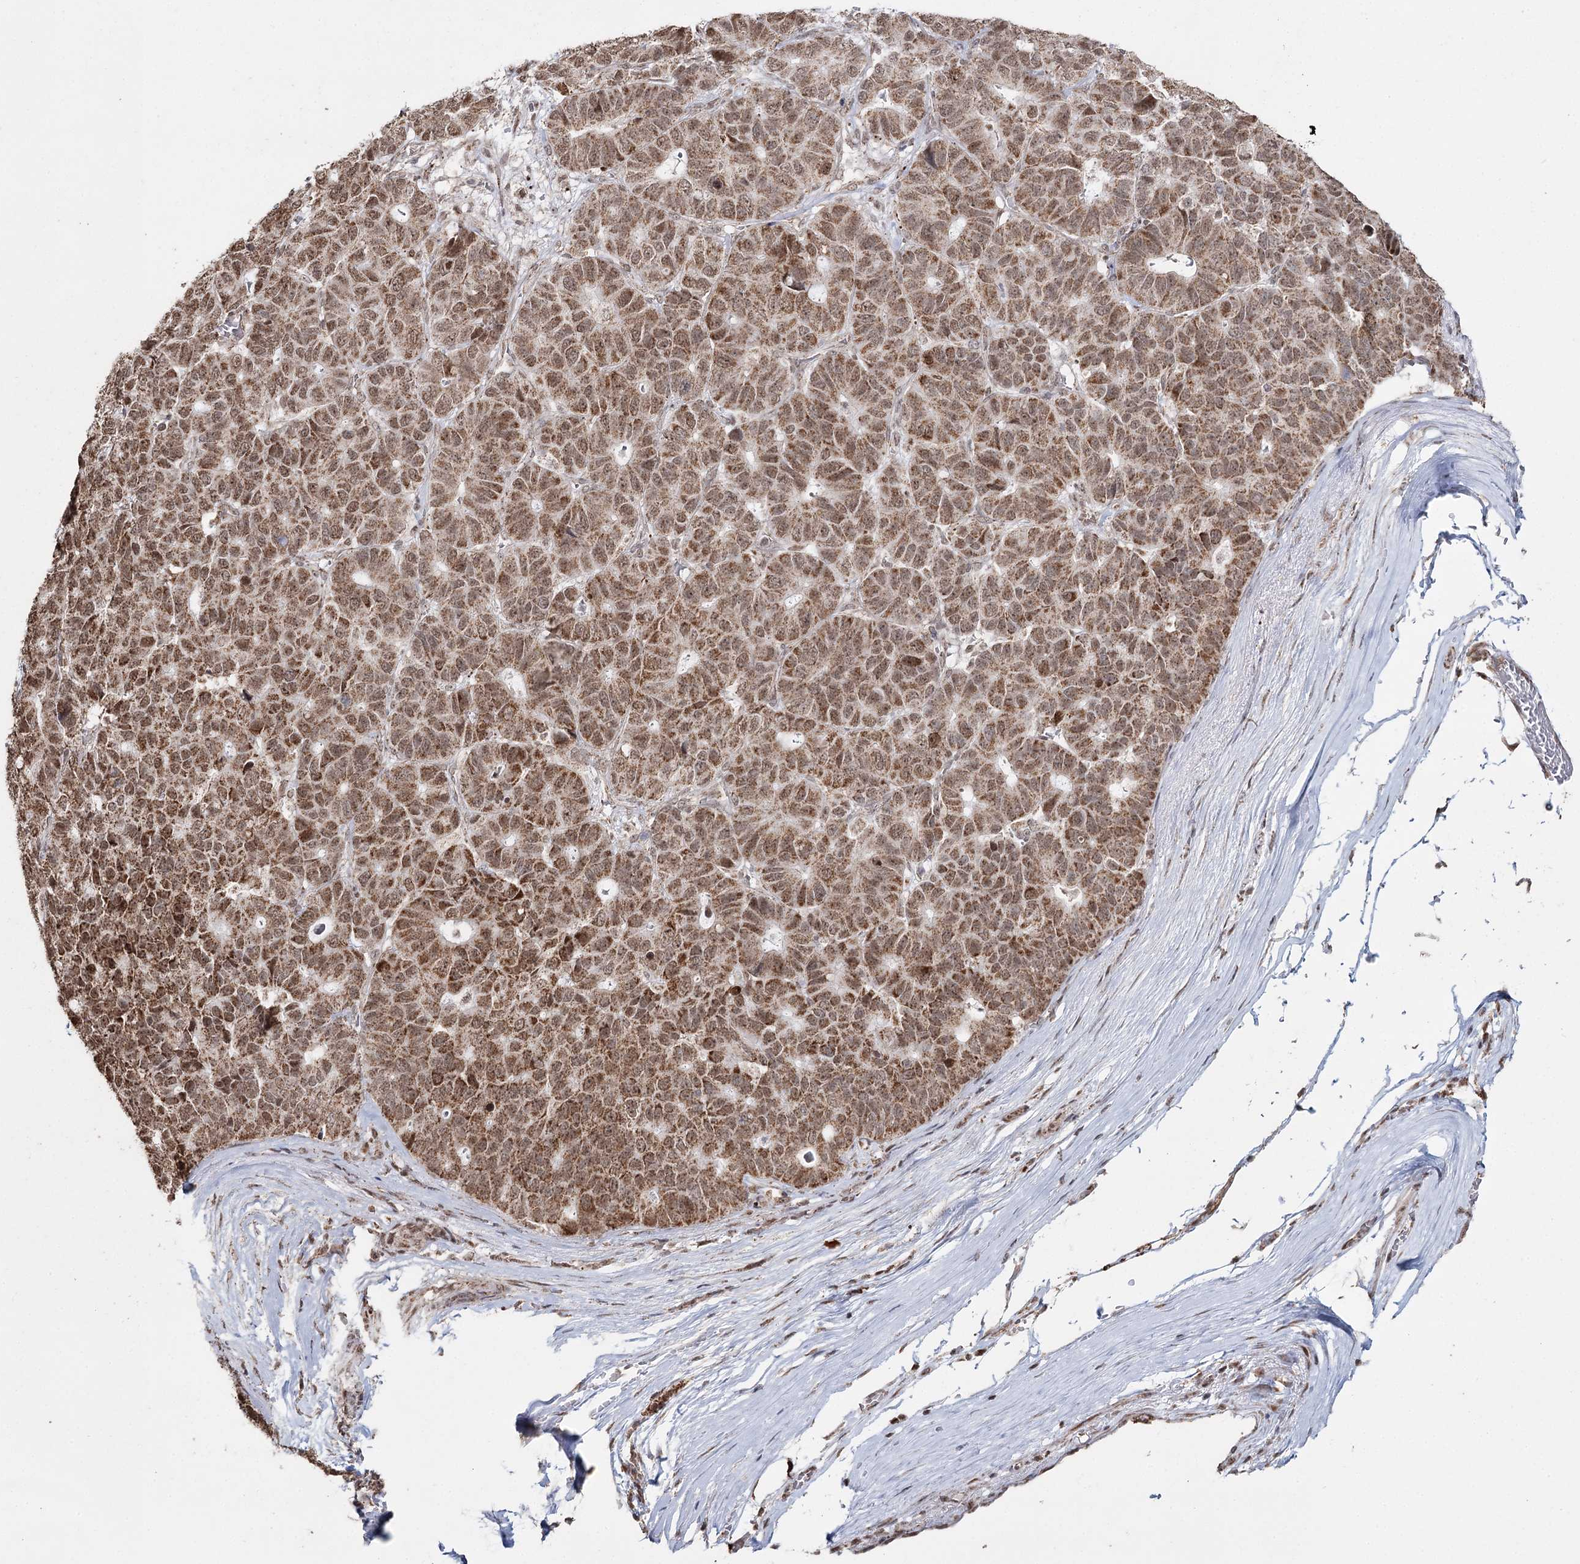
{"staining": {"intensity": "moderate", "quantity": ">75%", "location": "cytoplasmic/membranous,nuclear"}, "tissue": "pancreatic cancer", "cell_type": "Tumor cells", "image_type": "cancer", "snomed": [{"axis": "morphology", "description": "Adenocarcinoma, NOS"}, {"axis": "topography", "description": "Pancreas"}], "caption": "Immunohistochemical staining of human pancreatic adenocarcinoma reveals medium levels of moderate cytoplasmic/membranous and nuclear expression in about >75% of tumor cells.", "gene": "PDHX", "patient": {"sex": "male", "age": 50}}